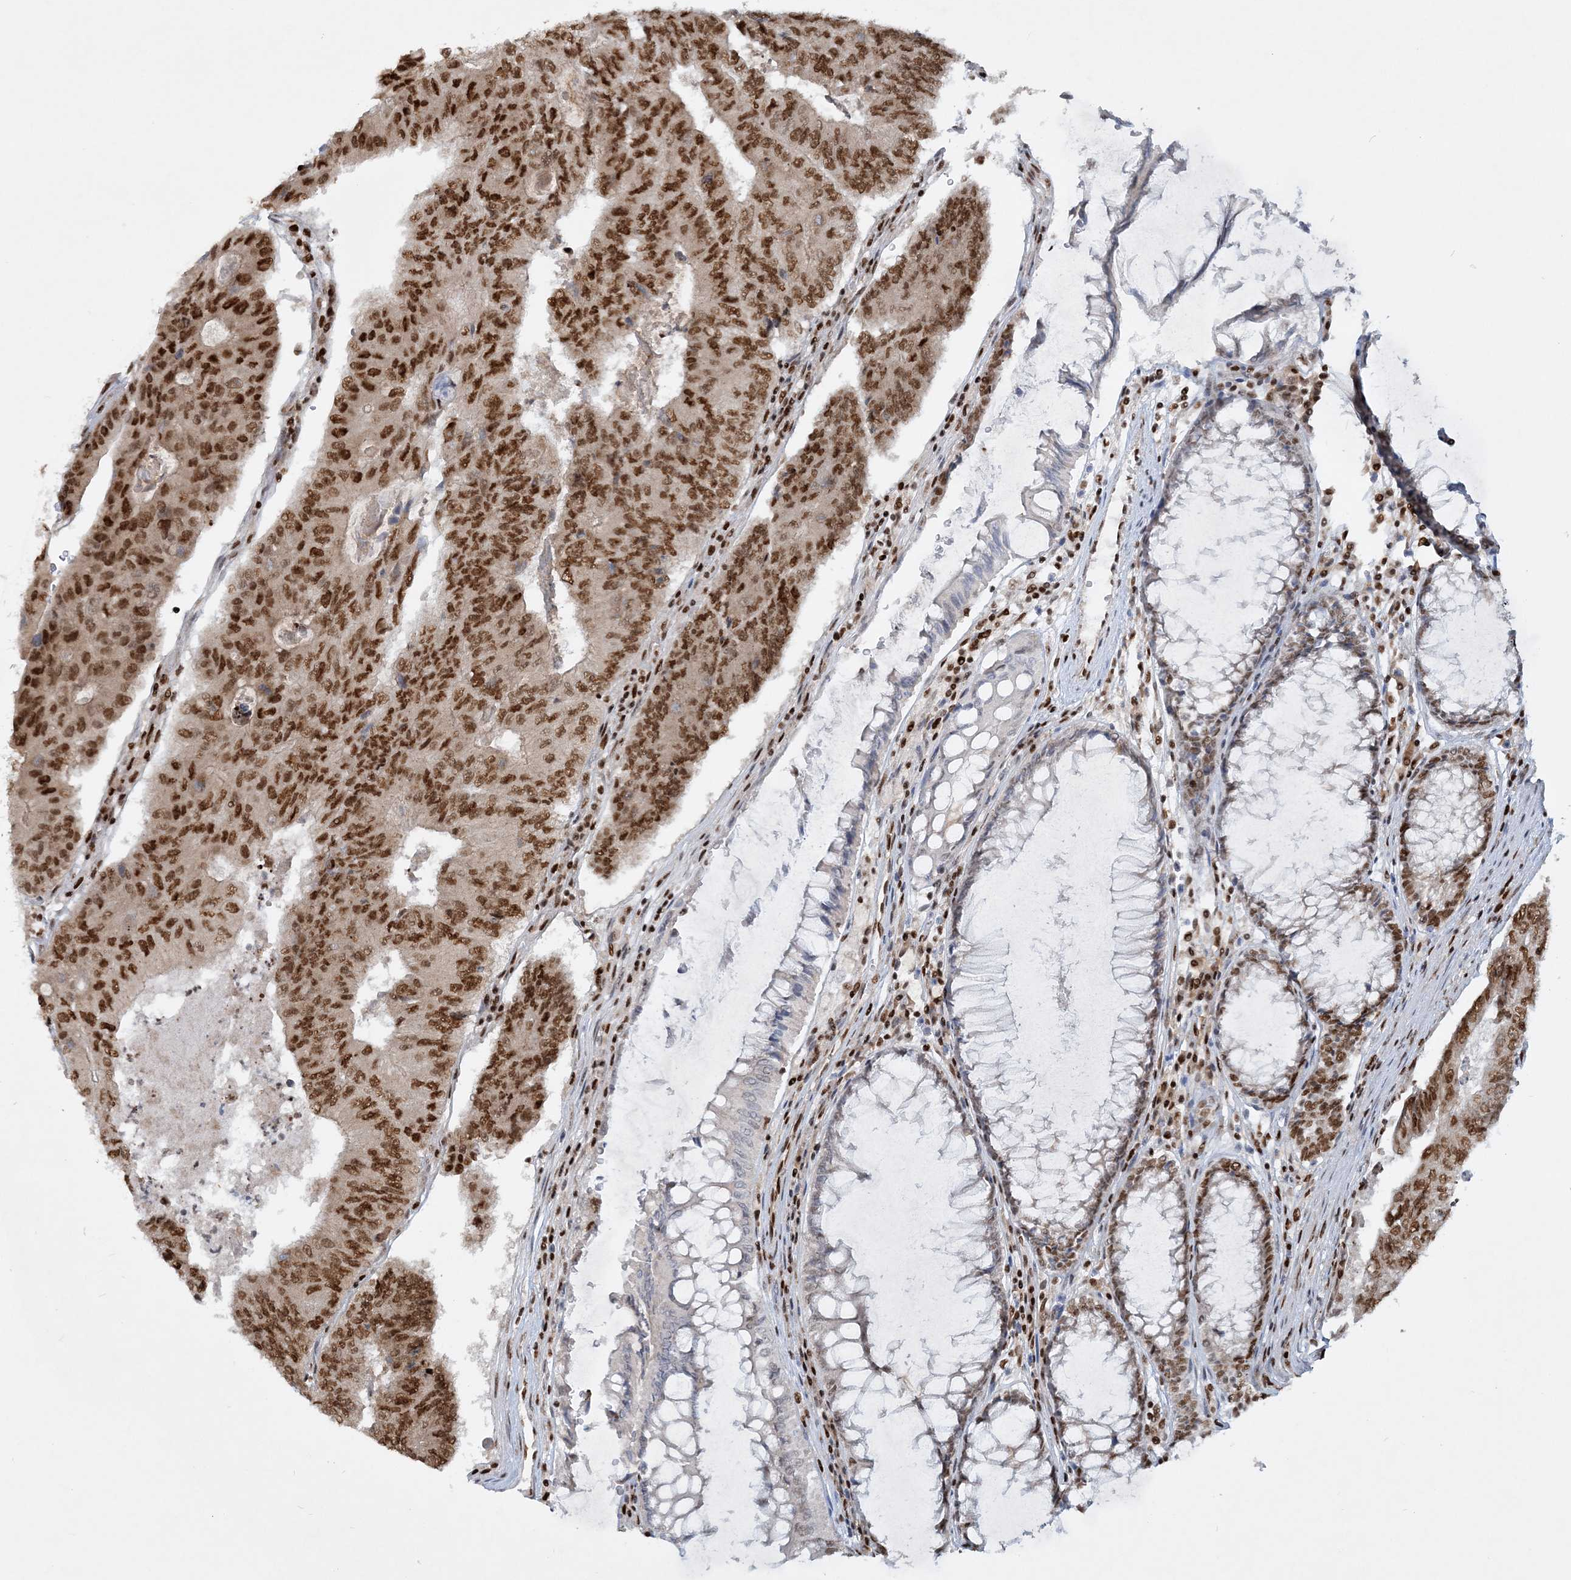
{"staining": {"intensity": "strong", "quantity": ">75%", "location": "nuclear"}, "tissue": "colorectal cancer", "cell_type": "Tumor cells", "image_type": "cancer", "snomed": [{"axis": "morphology", "description": "Adenocarcinoma, NOS"}, {"axis": "topography", "description": "Colon"}], "caption": "Protein expression analysis of adenocarcinoma (colorectal) demonstrates strong nuclear expression in approximately >75% of tumor cells.", "gene": "DELE1", "patient": {"sex": "female", "age": 67}}